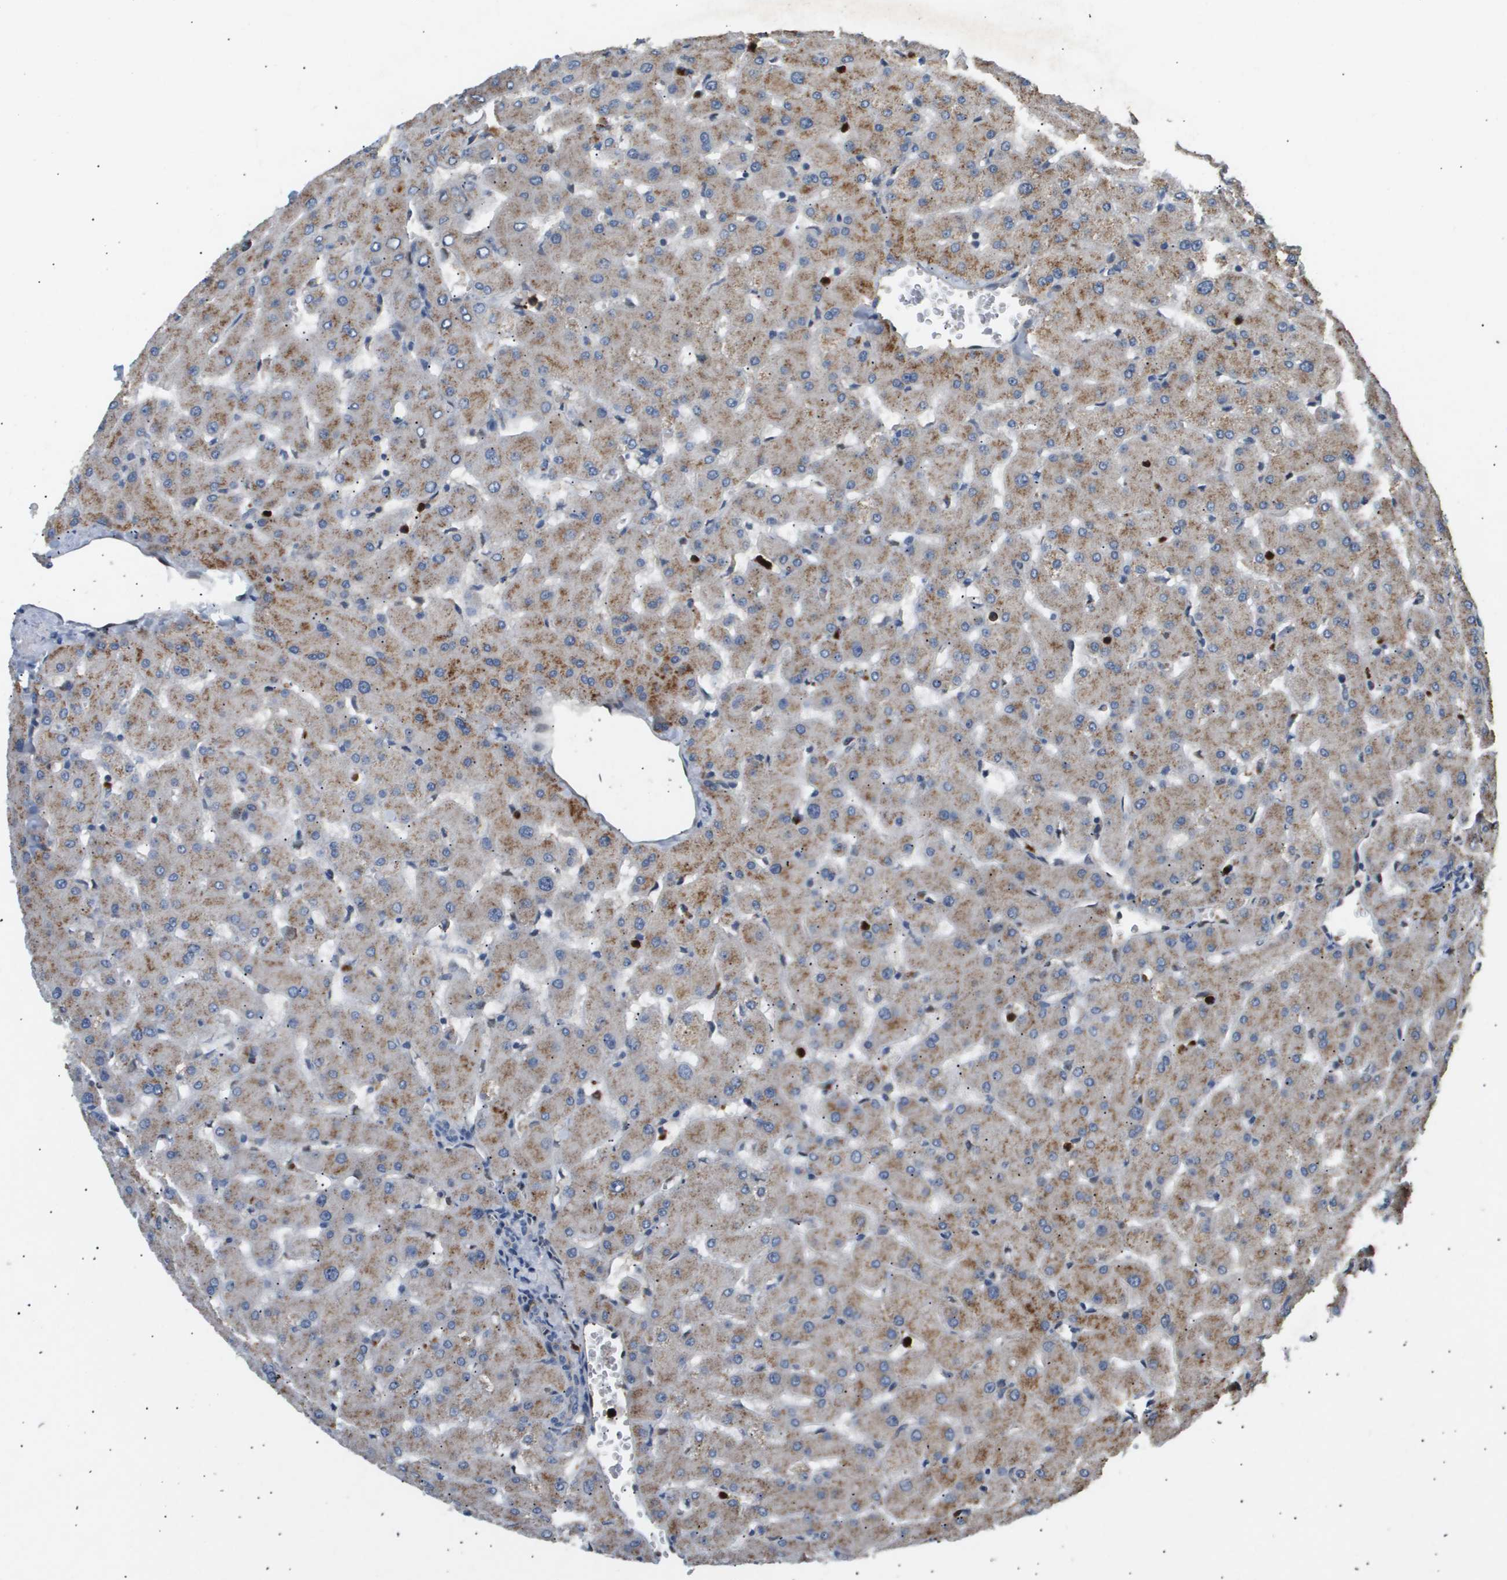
{"staining": {"intensity": "negative", "quantity": "none", "location": "none"}, "tissue": "liver", "cell_type": "Cholangiocytes", "image_type": "normal", "snomed": [{"axis": "morphology", "description": "Normal tissue, NOS"}, {"axis": "topography", "description": "Liver"}], "caption": "There is no significant positivity in cholangiocytes of liver. (Brightfield microscopy of DAB immunohistochemistry at high magnification).", "gene": "ERG", "patient": {"sex": "female", "age": 63}}